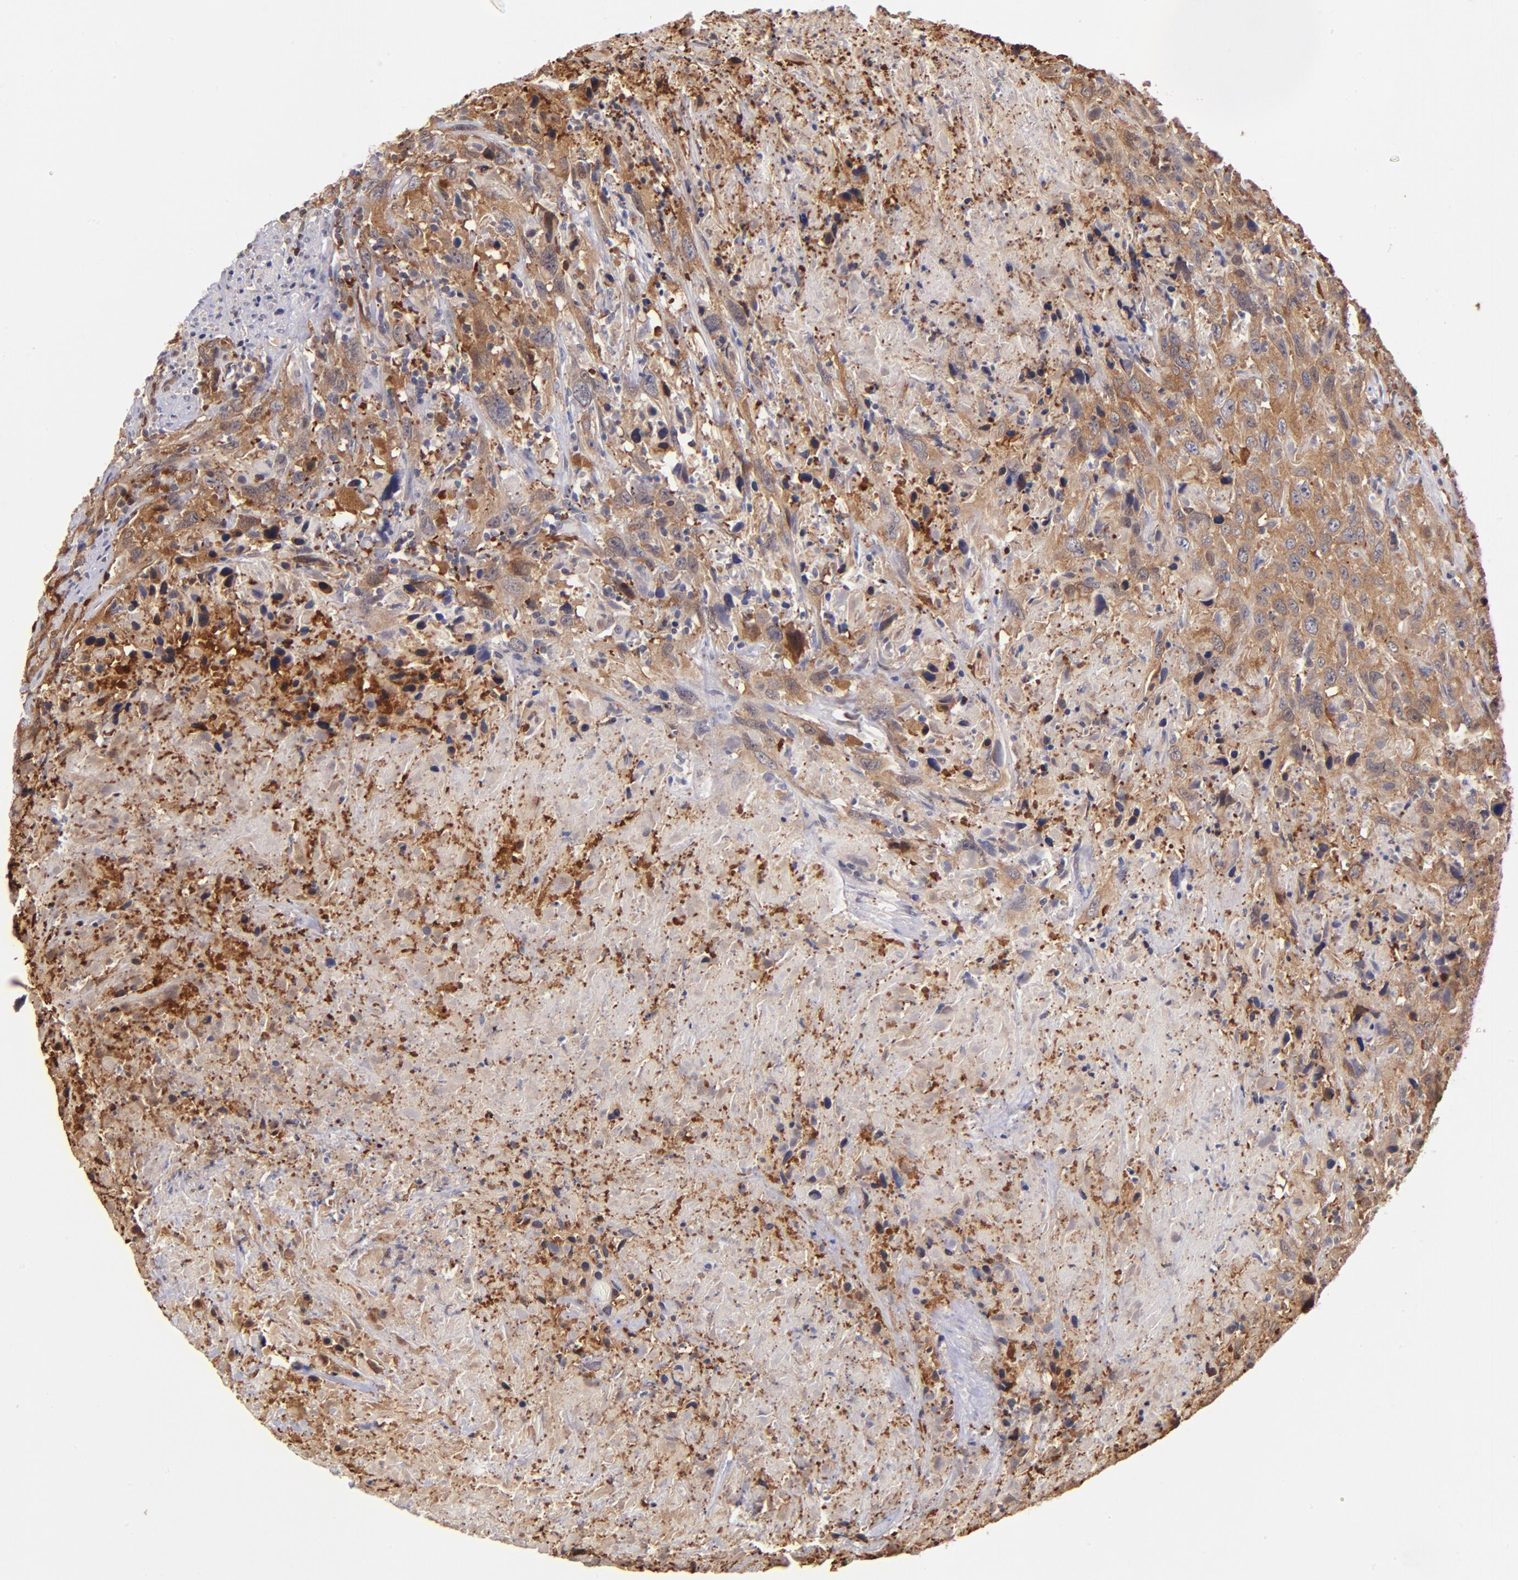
{"staining": {"intensity": "moderate", "quantity": ">75%", "location": "cytoplasmic/membranous"}, "tissue": "urothelial cancer", "cell_type": "Tumor cells", "image_type": "cancer", "snomed": [{"axis": "morphology", "description": "Urothelial carcinoma, High grade"}, {"axis": "topography", "description": "Urinary bladder"}], "caption": "Immunohistochemical staining of urothelial carcinoma (high-grade) demonstrates moderate cytoplasmic/membranous protein positivity in approximately >75% of tumor cells. Nuclei are stained in blue.", "gene": "YWHAB", "patient": {"sex": "male", "age": 61}}